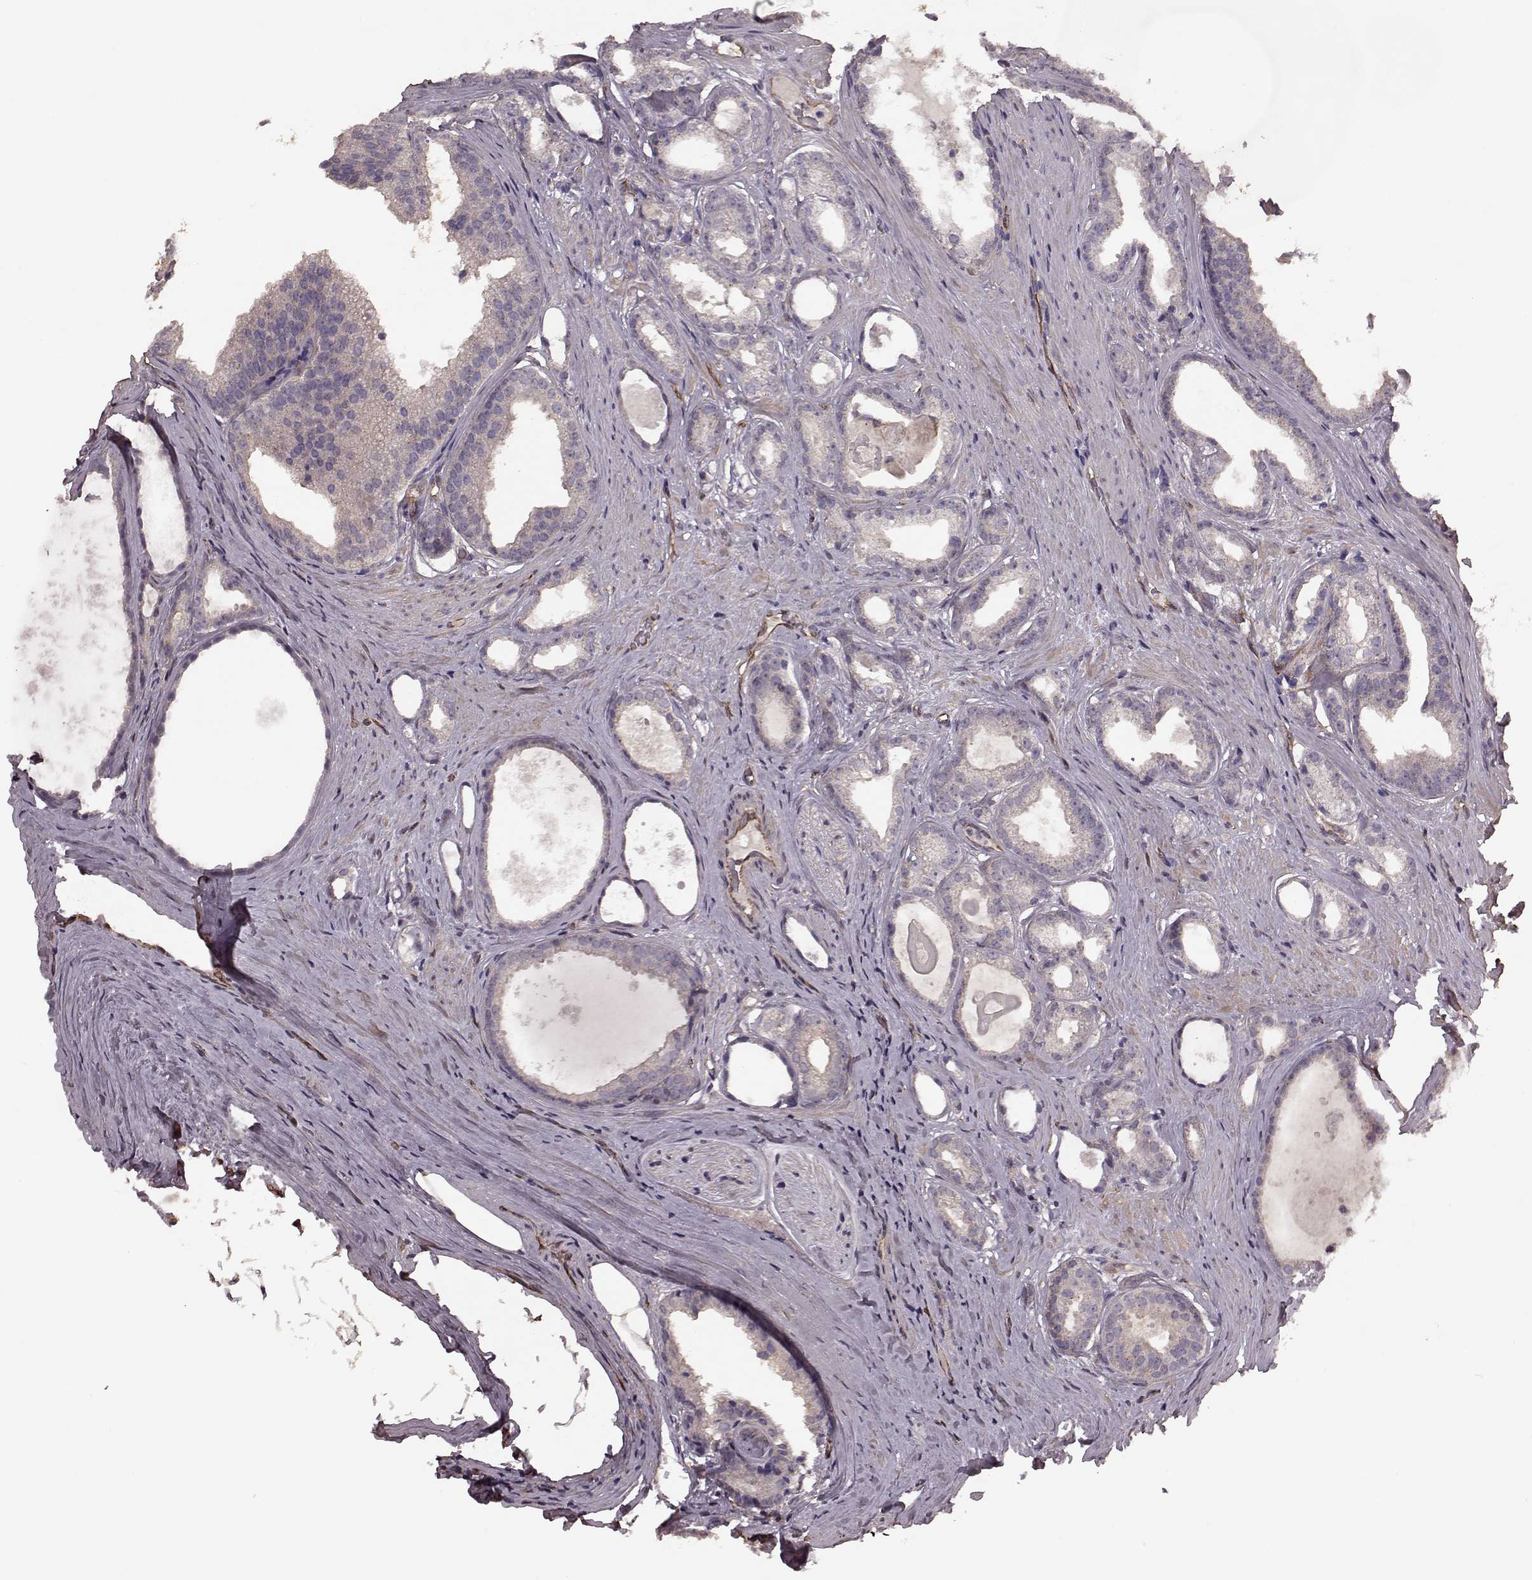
{"staining": {"intensity": "weak", "quantity": "25%-75%", "location": "cytoplasmic/membranous"}, "tissue": "prostate cancer", "cell_type": "Tumor cells", "image_type": "cancer", "snomed": [{"axis": "morphology", "description": "Adenocarcinoma, Low grade"}, {"axis": "topography", "description": "Prostate"}], "caption": "Immunohistochemistry of human prostate low-grade adenocarcinoma shows low levels of weak cytoplasmic/membranous positivity in about 25%-75% of tumor cells.", "gene": "NTF3", "patient": {"sex": "male", "age": 65}}